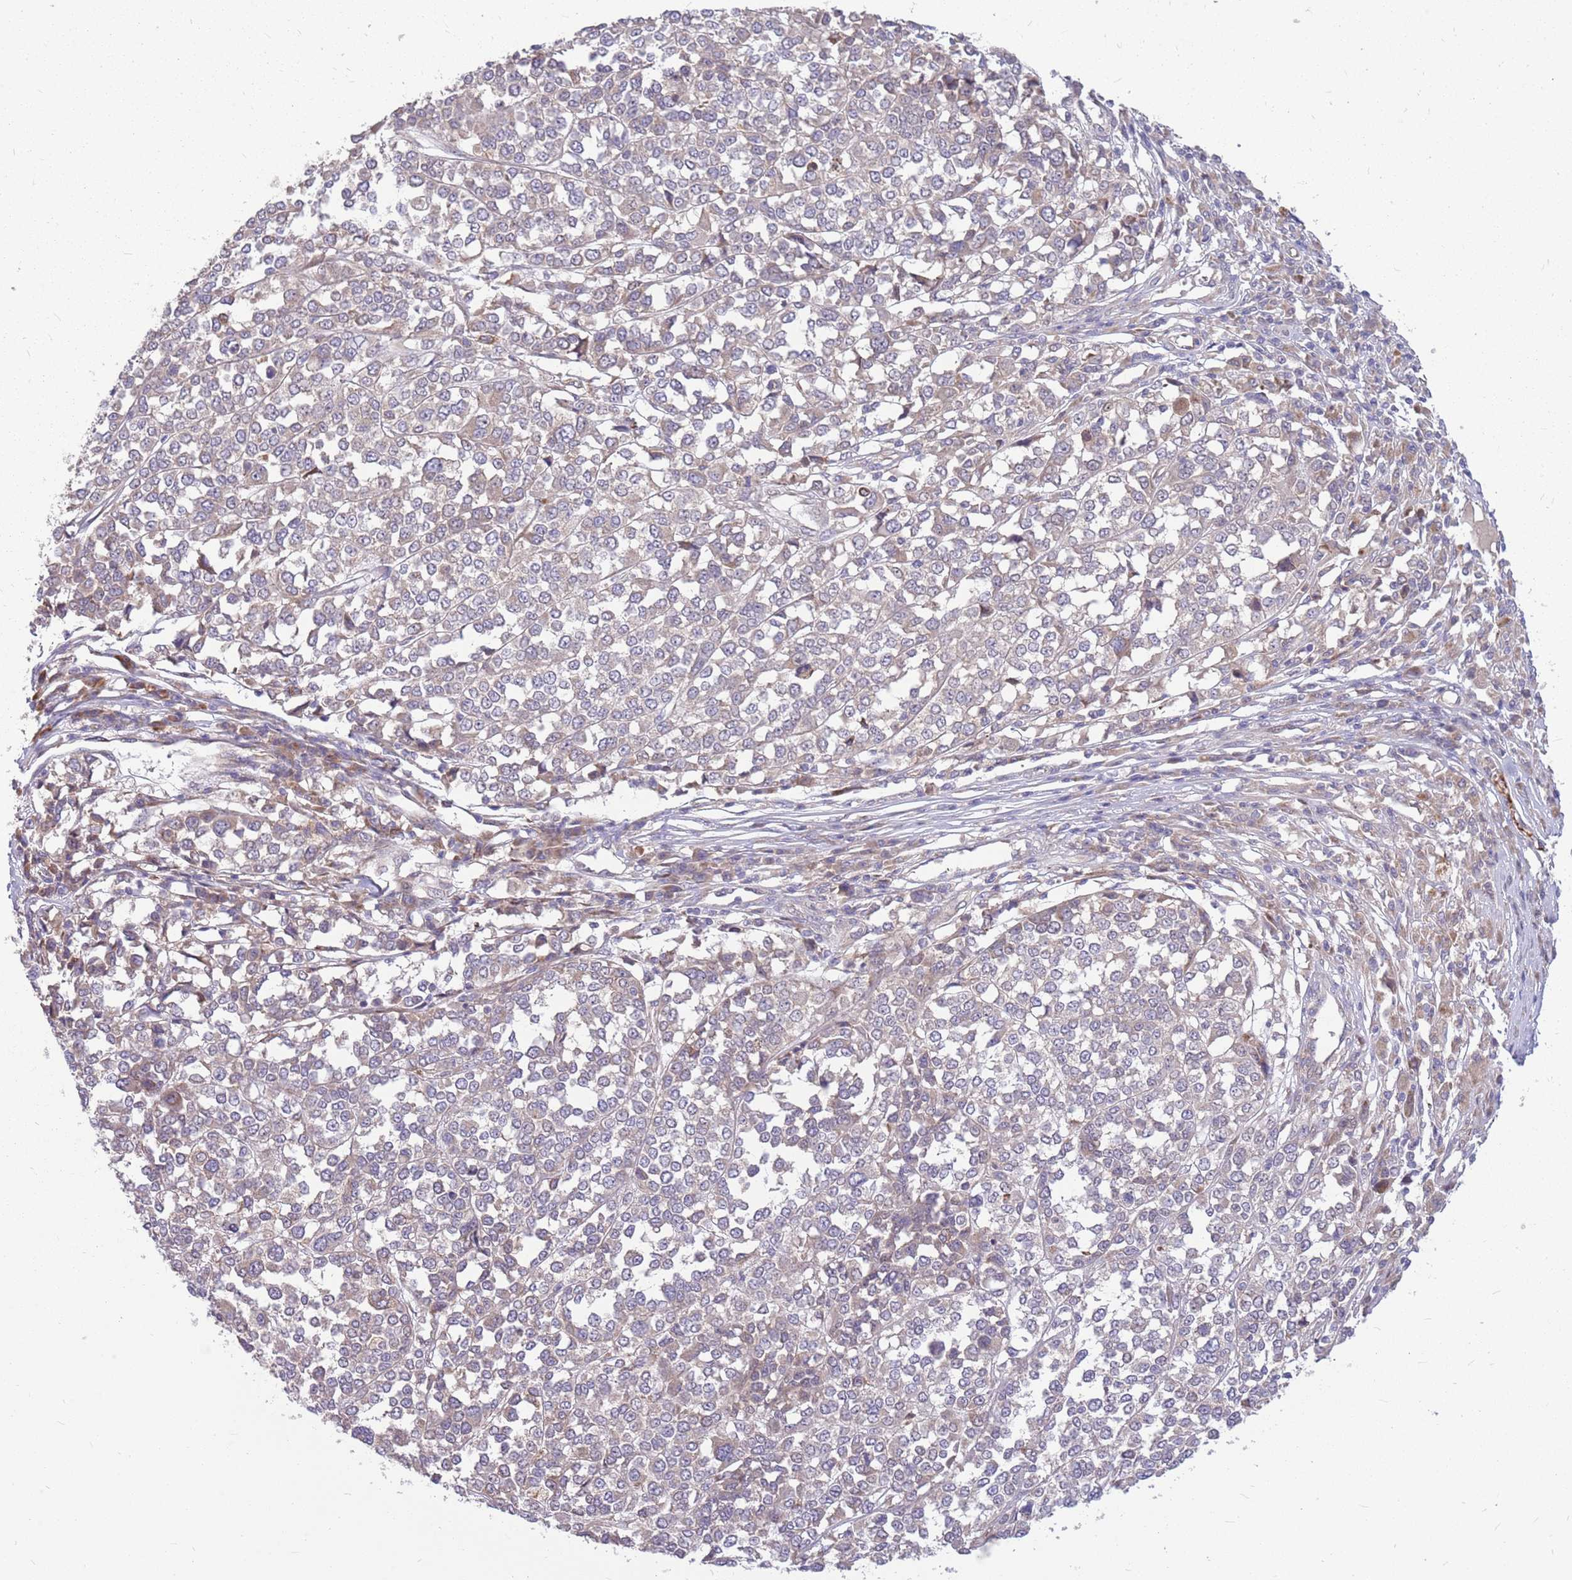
{"staining": {"intensity": "negative", "quantity": "none", "location": "none"}, "tissue": "melanoma", "cell_type": "Tumor cells", "image_type": "cancer", "snomed": [{"axis": "morphology", "description": "Malignant melanoma, Metastatic site"}, {"axis": "topography", "description": "Lymph node"}], "caption": "Tumor cells are negative for protein expression in human malignant melanoma (metastatic site). (DAB (3,3'-diaminobenzidine) immunohistochemistry (IHC) visualized using brightfield microscopy, high magnification).", "gene": "PPP1R27", "patient": {"sex": "male", "age": 44}}